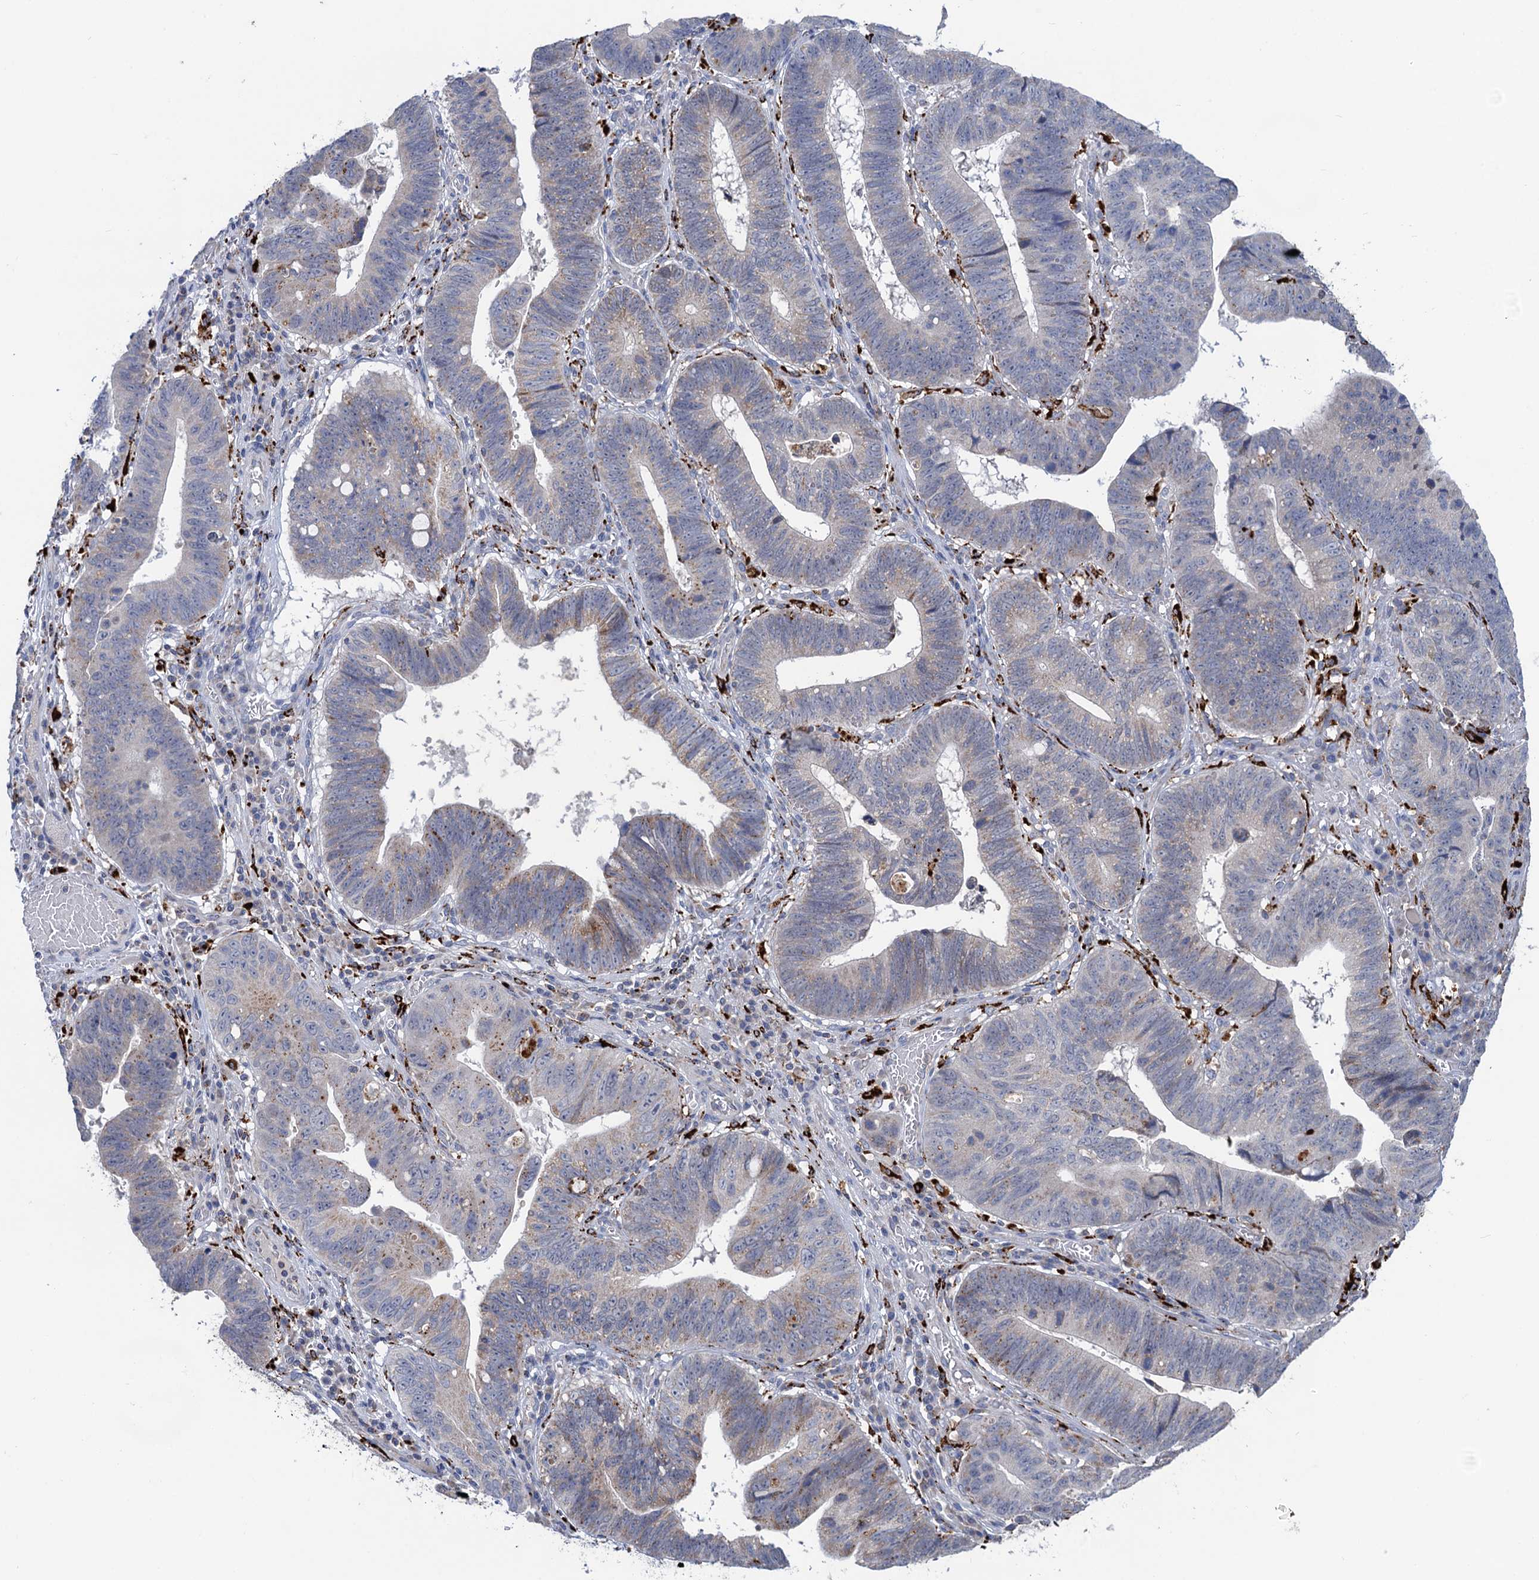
{"staining": {"intensity": "weak", "quantity": "<25%", "location": "cytoplasmic/membranous"}, "tissue": "stomach cancer", "cell_type": "Tumor cells", "image_type": "cancer", "snomed": [{"axis": "morphology", "description": "Adenocarcinoma, NOS"}, {"axis": "topography", "description": "Stomach"}], "caption": "Tumor cells are negative for brown protein staining in adenocarcinoma (stomach). (Stains: DAB (3,3'-diaminobenzidine) IHC with hematoxylin counter stain, Microscopy: brightfield microscopy at high magnification).", "gene": "ANKS3", "patient": {"sex": "male", "age": 59}}